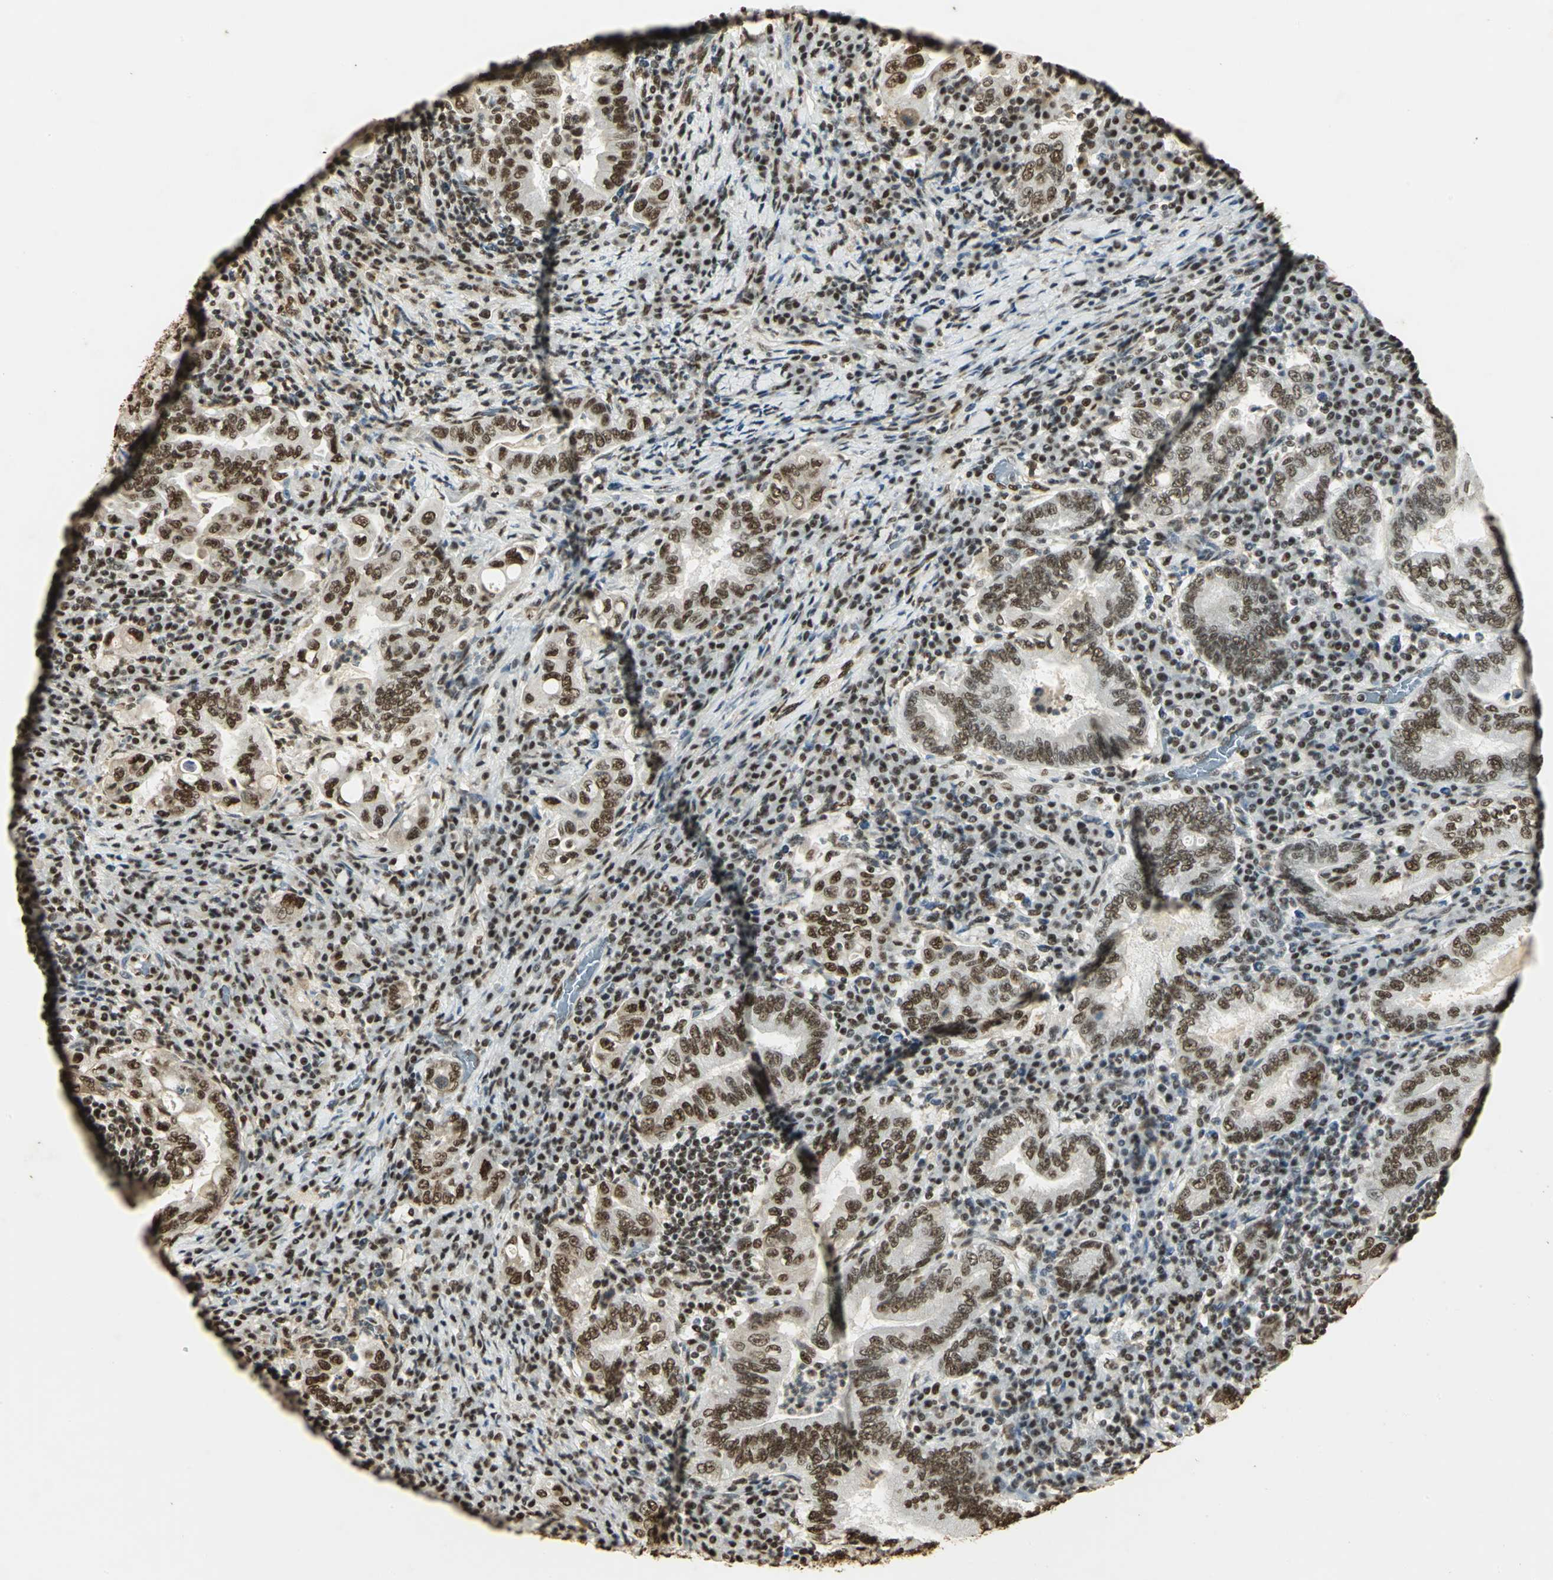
{"staining": {"intensity": "strong", "quantity": ">75%", "location": "nuclear"}, "tissue": "stomach cancer", "cell_type": "Tumor cells", "image_type": "cancer", "snomed": [{"axis": "morphology", "description": "Normal tissue, NOS"}, {"axis": "morphology", "description": "Adenocarcinoma, NOS"}, {"axis": "topography", "description": "Esophagus"}, {"axis": "topography", "description": "Stomach, upper"}, {"axis": "topography", "description": "Peripheral nerve tissue"}], "caption": "About >75% of tumor cells in human stomach cancer (adenocarcinoma) exhibit strong nuclear protein expression as visualized by brown immunohistochemical staining.", "gene": "SET", "patient": {"sex": "male", "age": 62}}